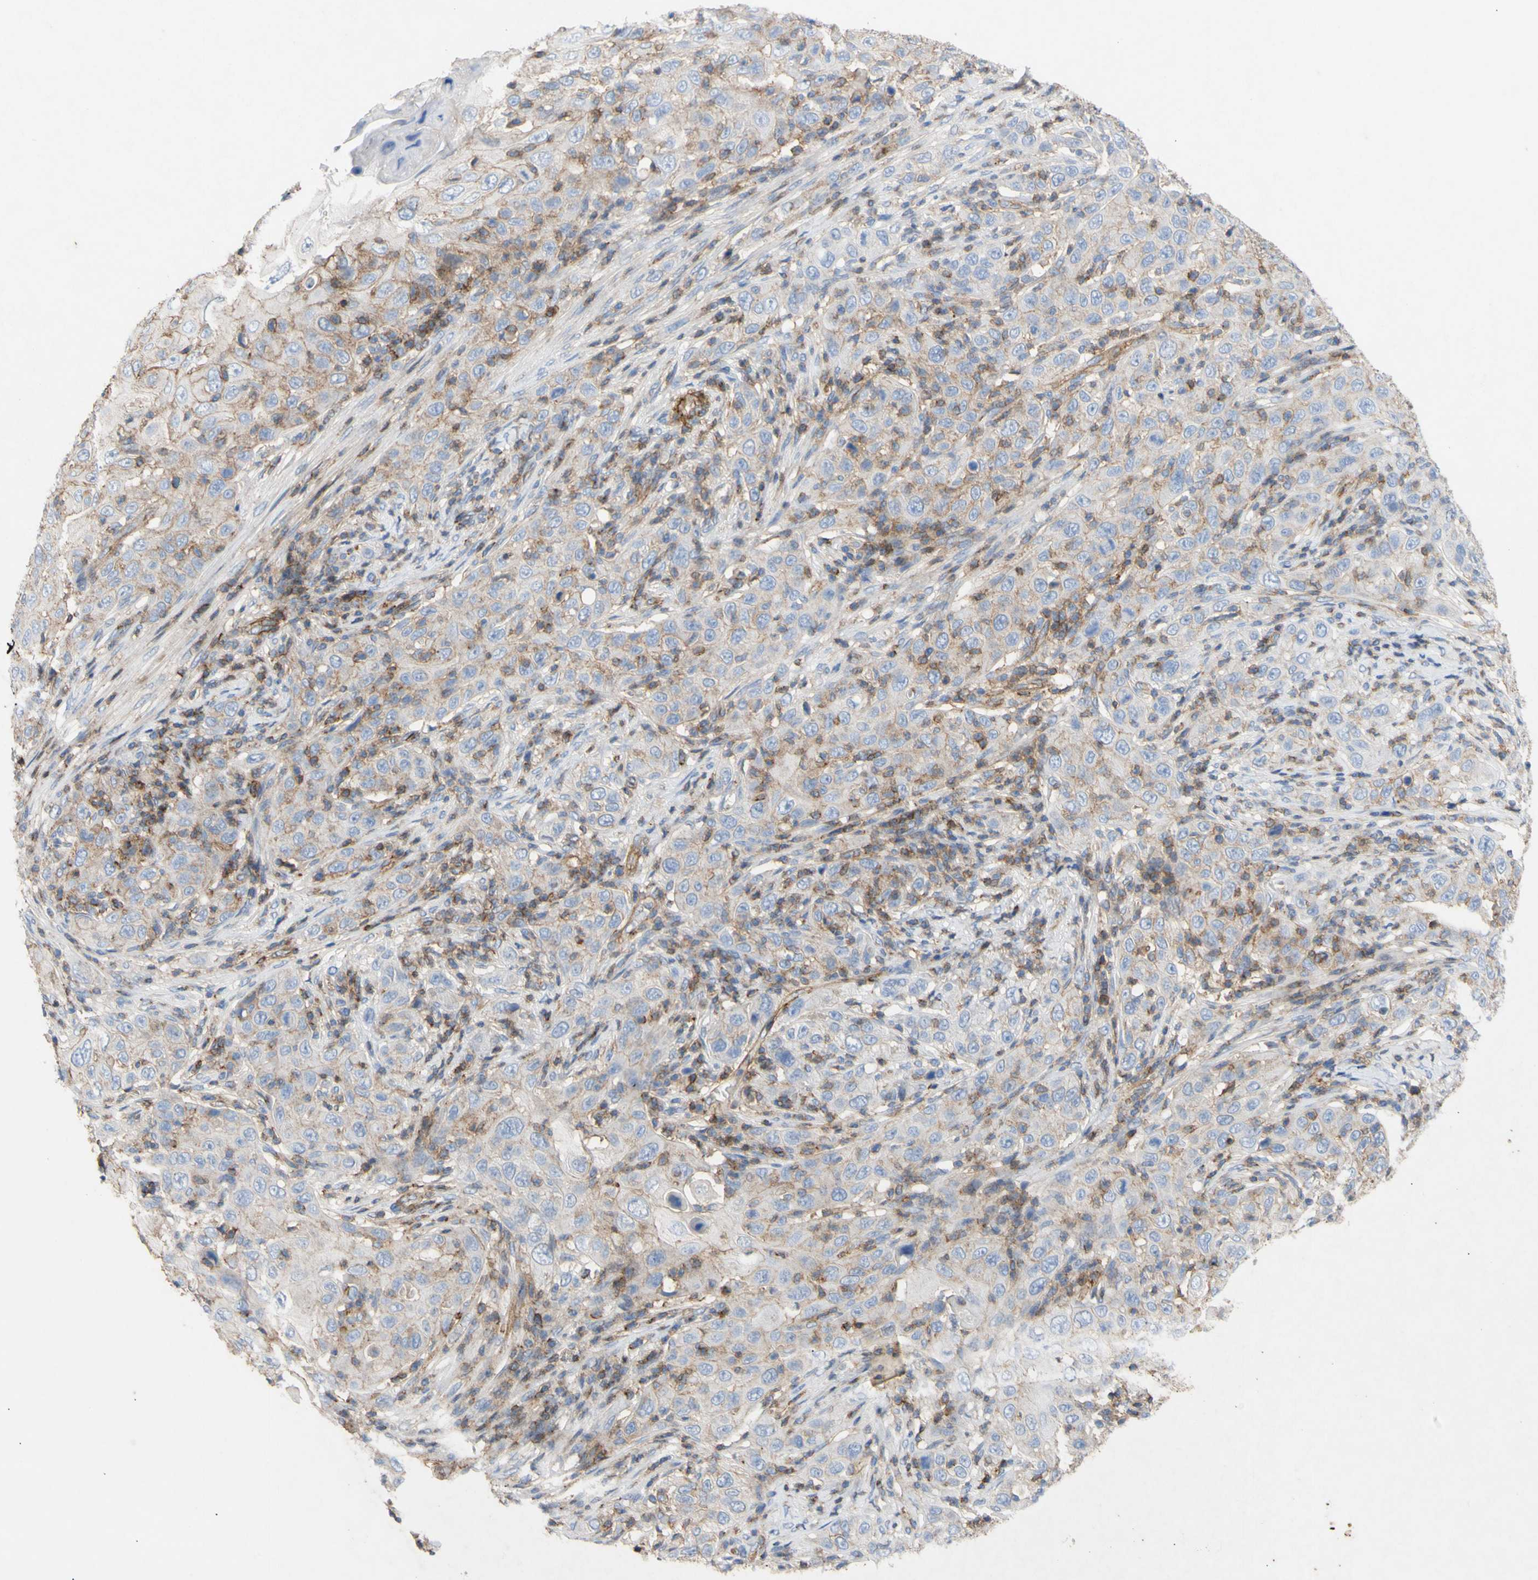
{"staining": {"intensity": "weak", "quantity": "<25%", "location": "cytoplasmic/membranous"}, "tissue": "skin cancer", "cell_type": "Tumor cells", "image_type": "cancer", "snomed": [{"axis": "morphology", "description": "Squamous cell carcinoma, NOS"}, {"axis": "topography", "description": "Skin"}], "caption": "The image exhibits no significant expression in tumor cells of skin cancer (squamous cell carcinoma).", "gene": "ATP2A3", "patient": {"sex": "female", "age": 88}}